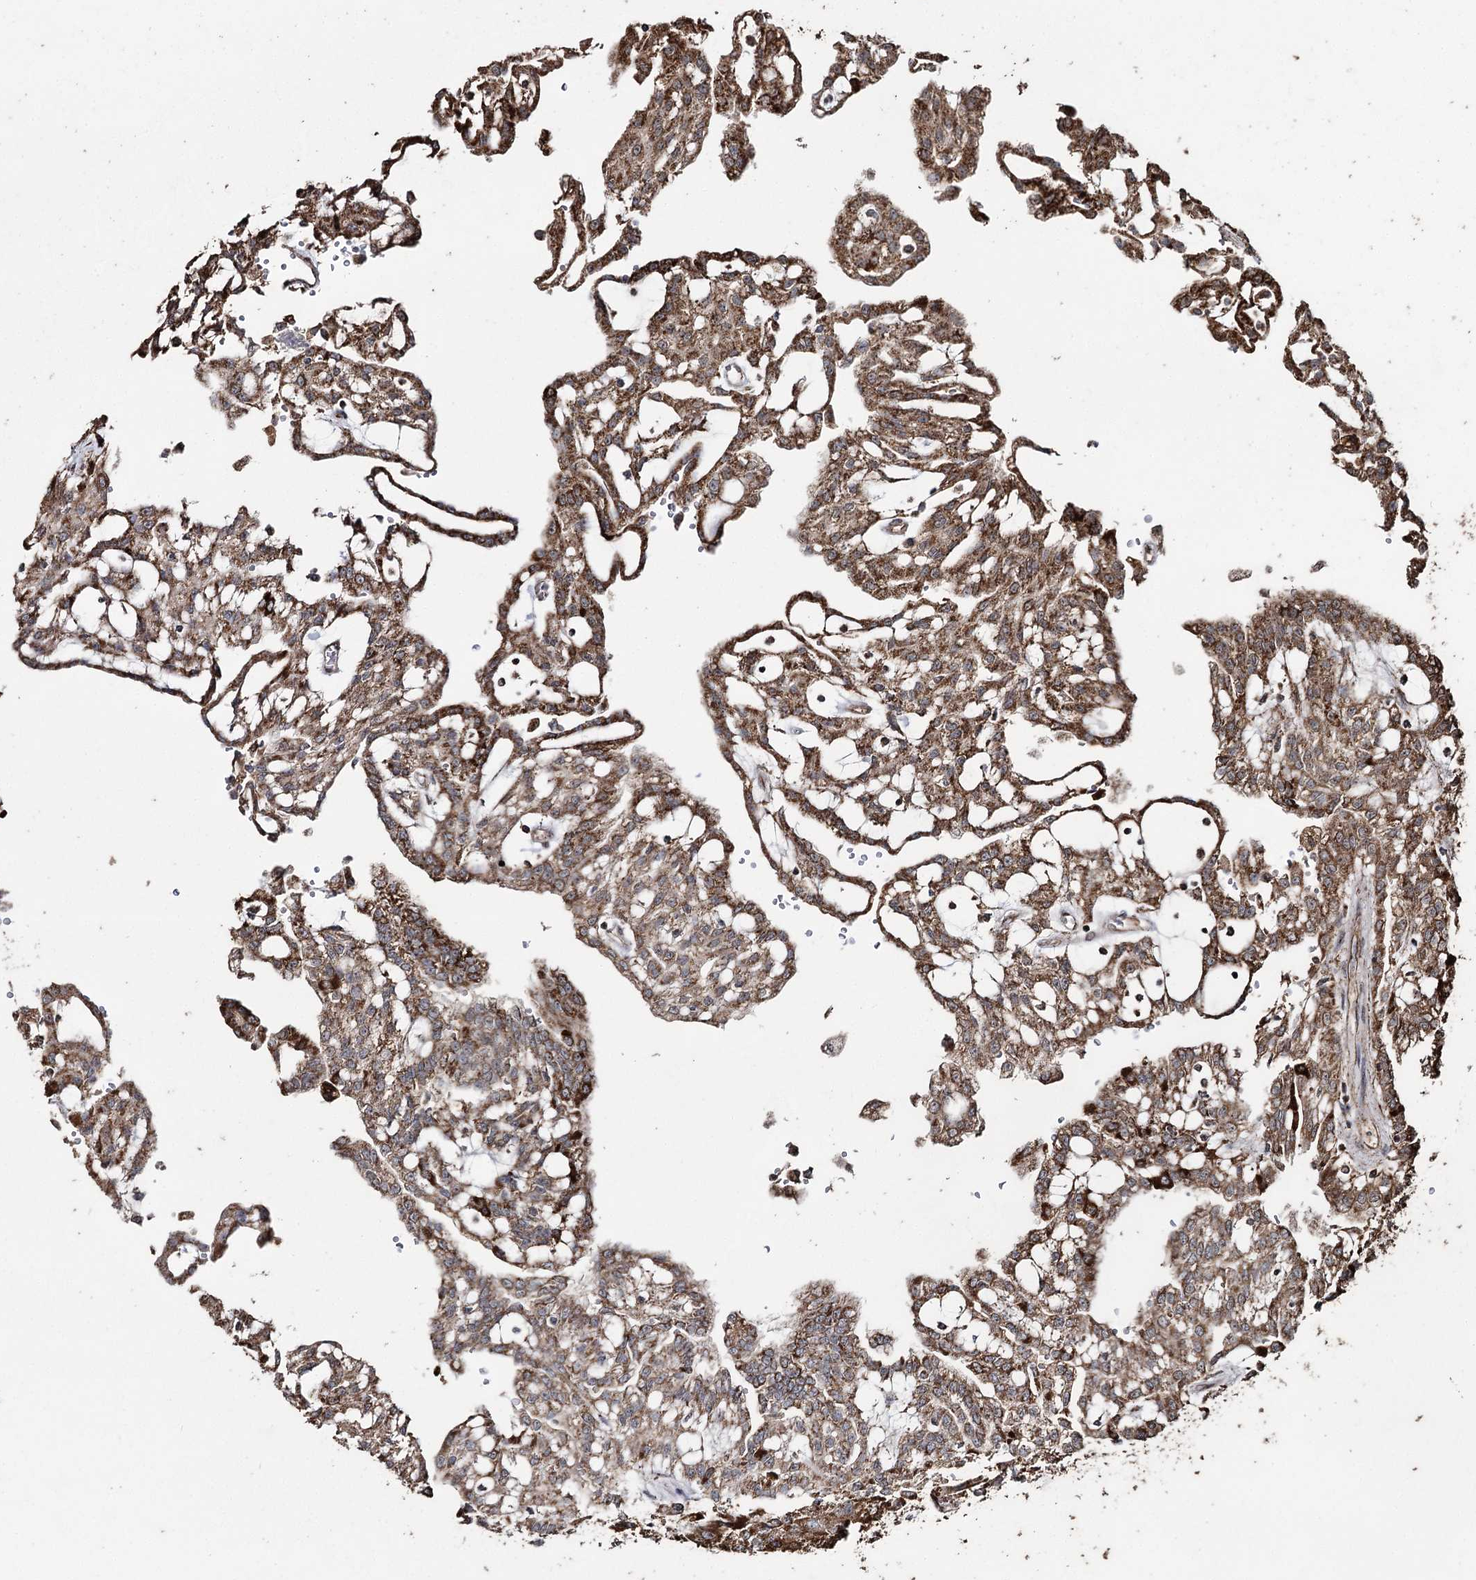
{"staining": {"intensity": "strong", "quantity": ">75%", "location": "cytoplasmic/membranous"}, "tissue": "renal cancer", "cell_type": "Tumor cells", "image_type": "cancer", "snomed": [{"axis": "morphology", "description": "Adenocarcinoma, NOS"}, {"axis": "topography", "description": "Kidney"}], "caption": "Adenocarcinoma (renal) stained with DAB (3,3'-diaminobenzidine) immunohistochemistry shows high levels of strong cytoplasmic/membranous expression in approximately >75% of tumor cells.", "gene": "SLF2", "patient": {"sex": "male", "age": 63}}